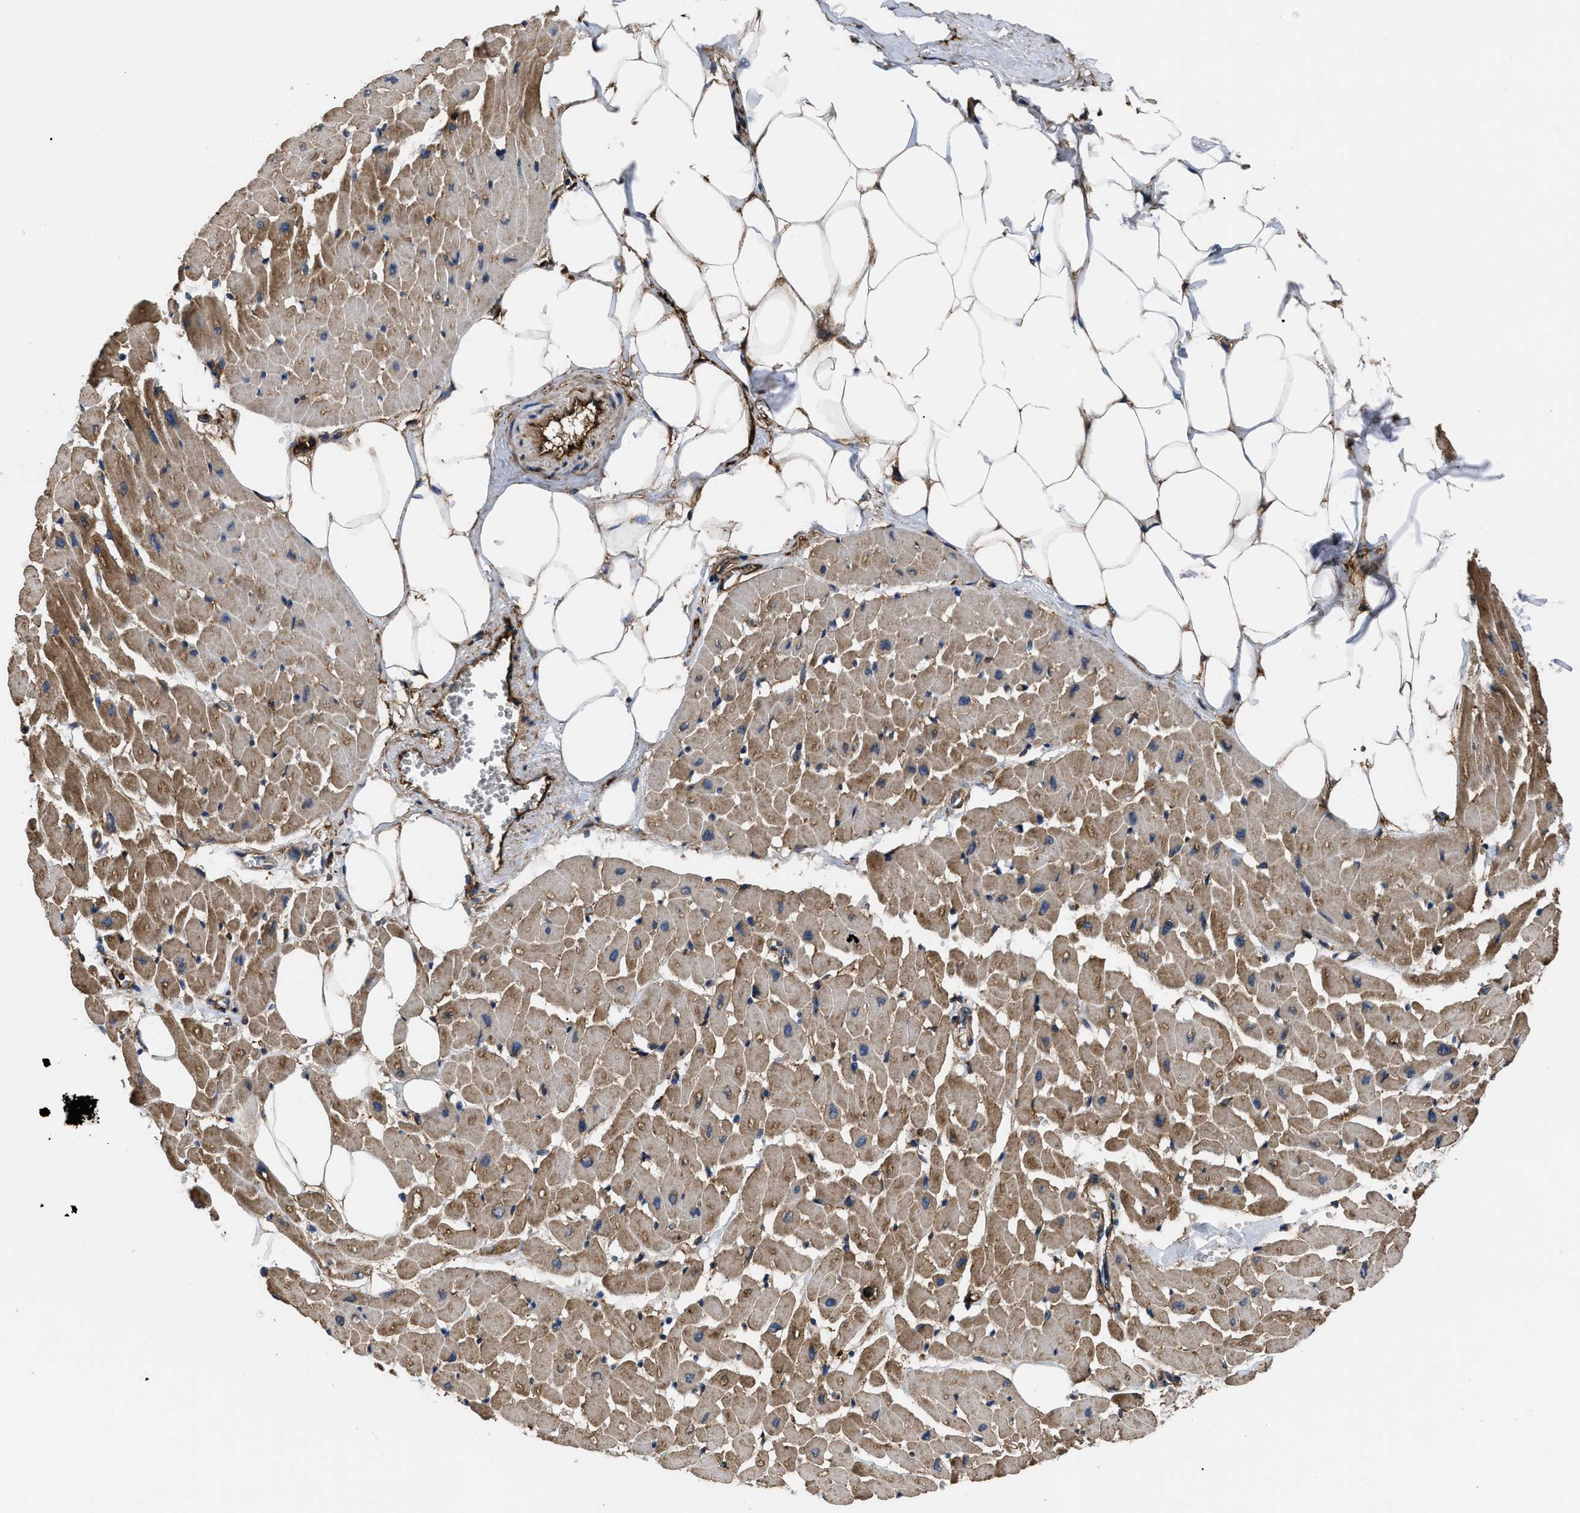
{"staining": {"intensity": "moderate", "quantity": ">75%", "location": "cytoplasmic/membranous"}, "tissue": "heart muscle", "cell_type": "Cardiomyocytes", "image_type": "normal", "snomed": [{"axis": "morphology", "description": "Normal tissue, NOS"}, {"axis": "topography", "description": "Heart"}], "caption": "The photomicrograph shows immunohistochemical staining of normal heart muscle. There is moderate cytoplasmic/membranous expression is seen in about >75% of cardiomyocytes.", "gene": "NT5E", "patient": {"sex": "female", "age": 19}}